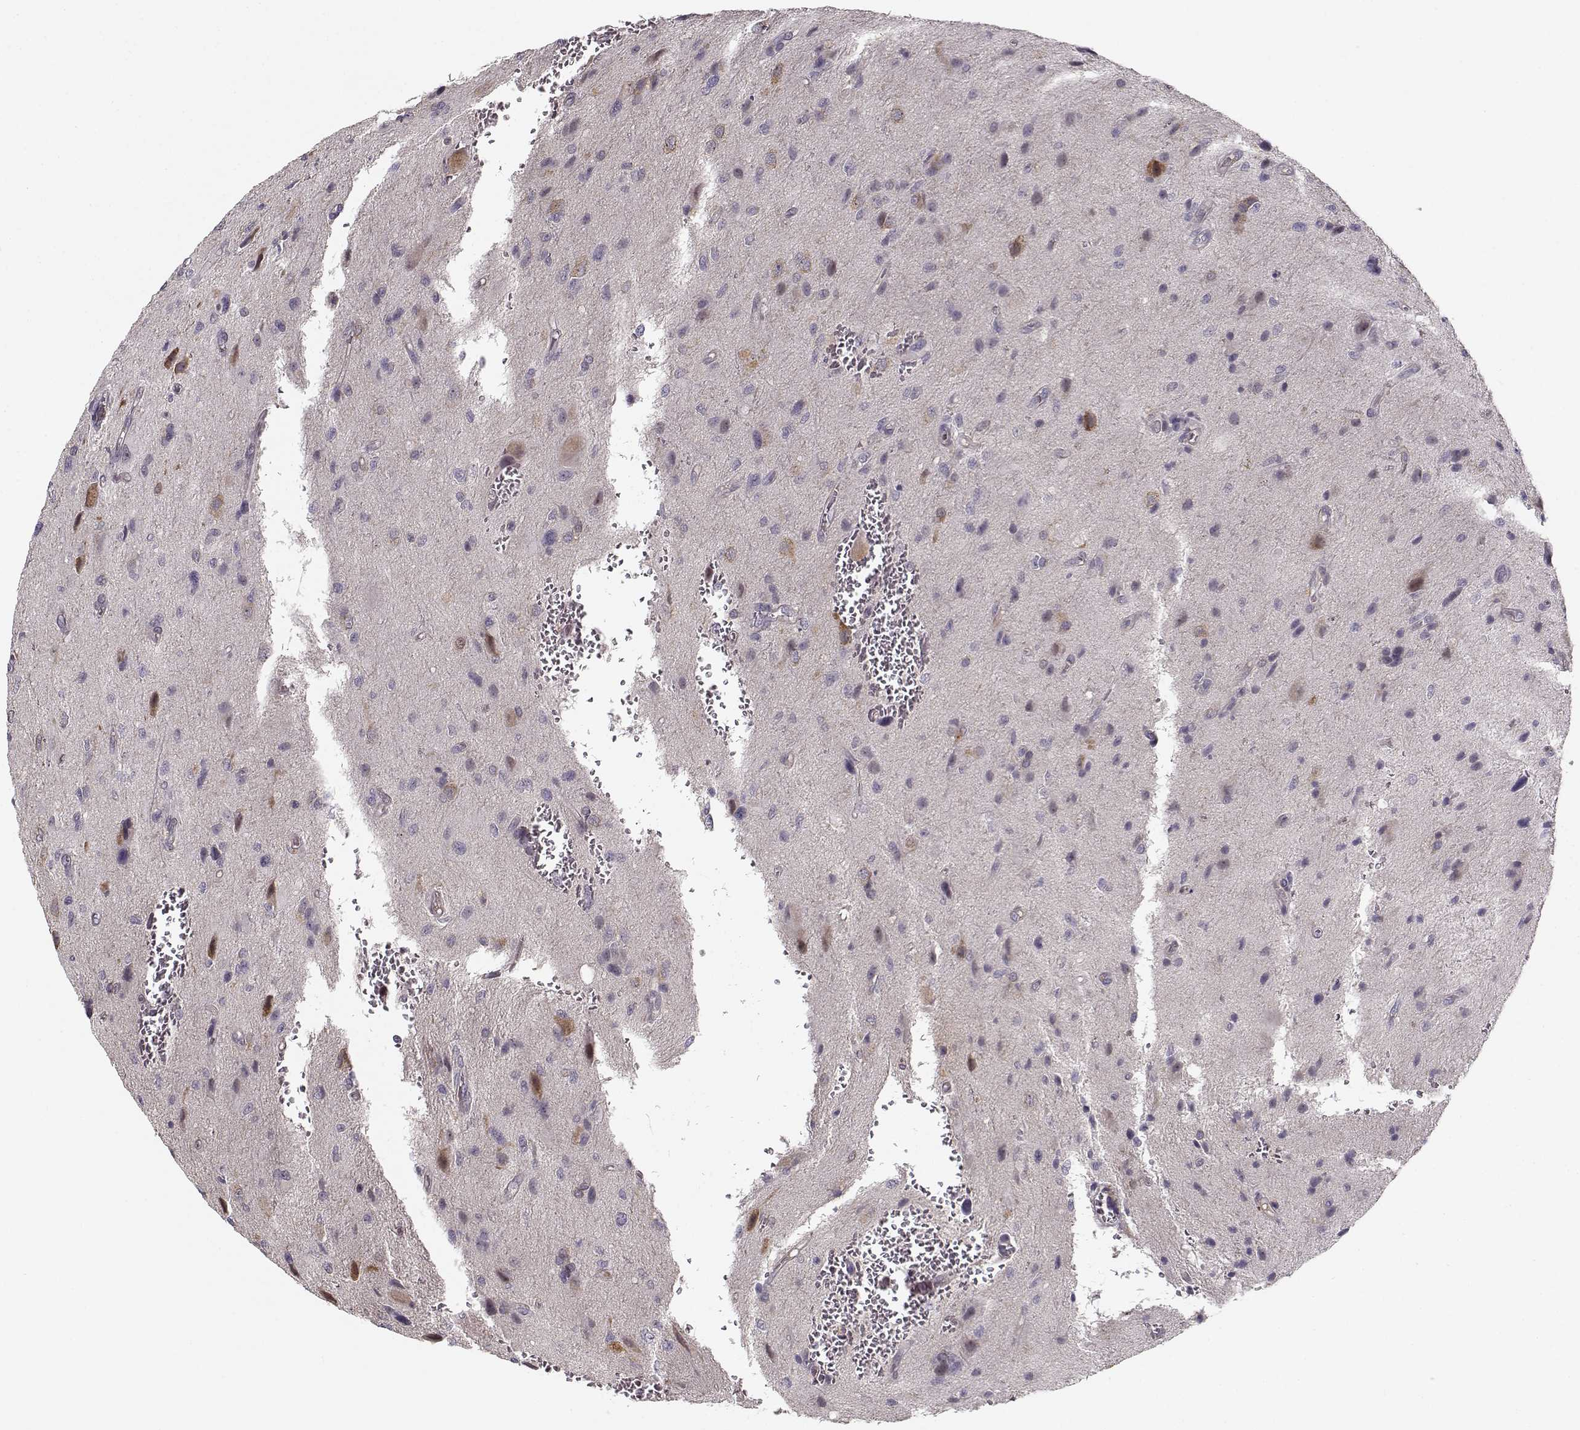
{"staining": {"intensity": "negative", "quantity": "none", "location": "none"}, "tissue": "glioma", "cell_type": "Tumor cells", "image_type": "cancer", "snomed": [{"axis": "morphology", "description": "Glioma, malignant, NOS"}, {"axis": "morphology", "description": "Glioma, malignant, High grade"}, {"axis": "topography", "description": "Brain"}], "caption": "This is a histopathology image of immunohistochemistry staining of high-grade glioma (malignant), which shows no positivity in tumor cells.", "gene": "RGS9BP", "patient": {"sex": "female", "age": 71}}